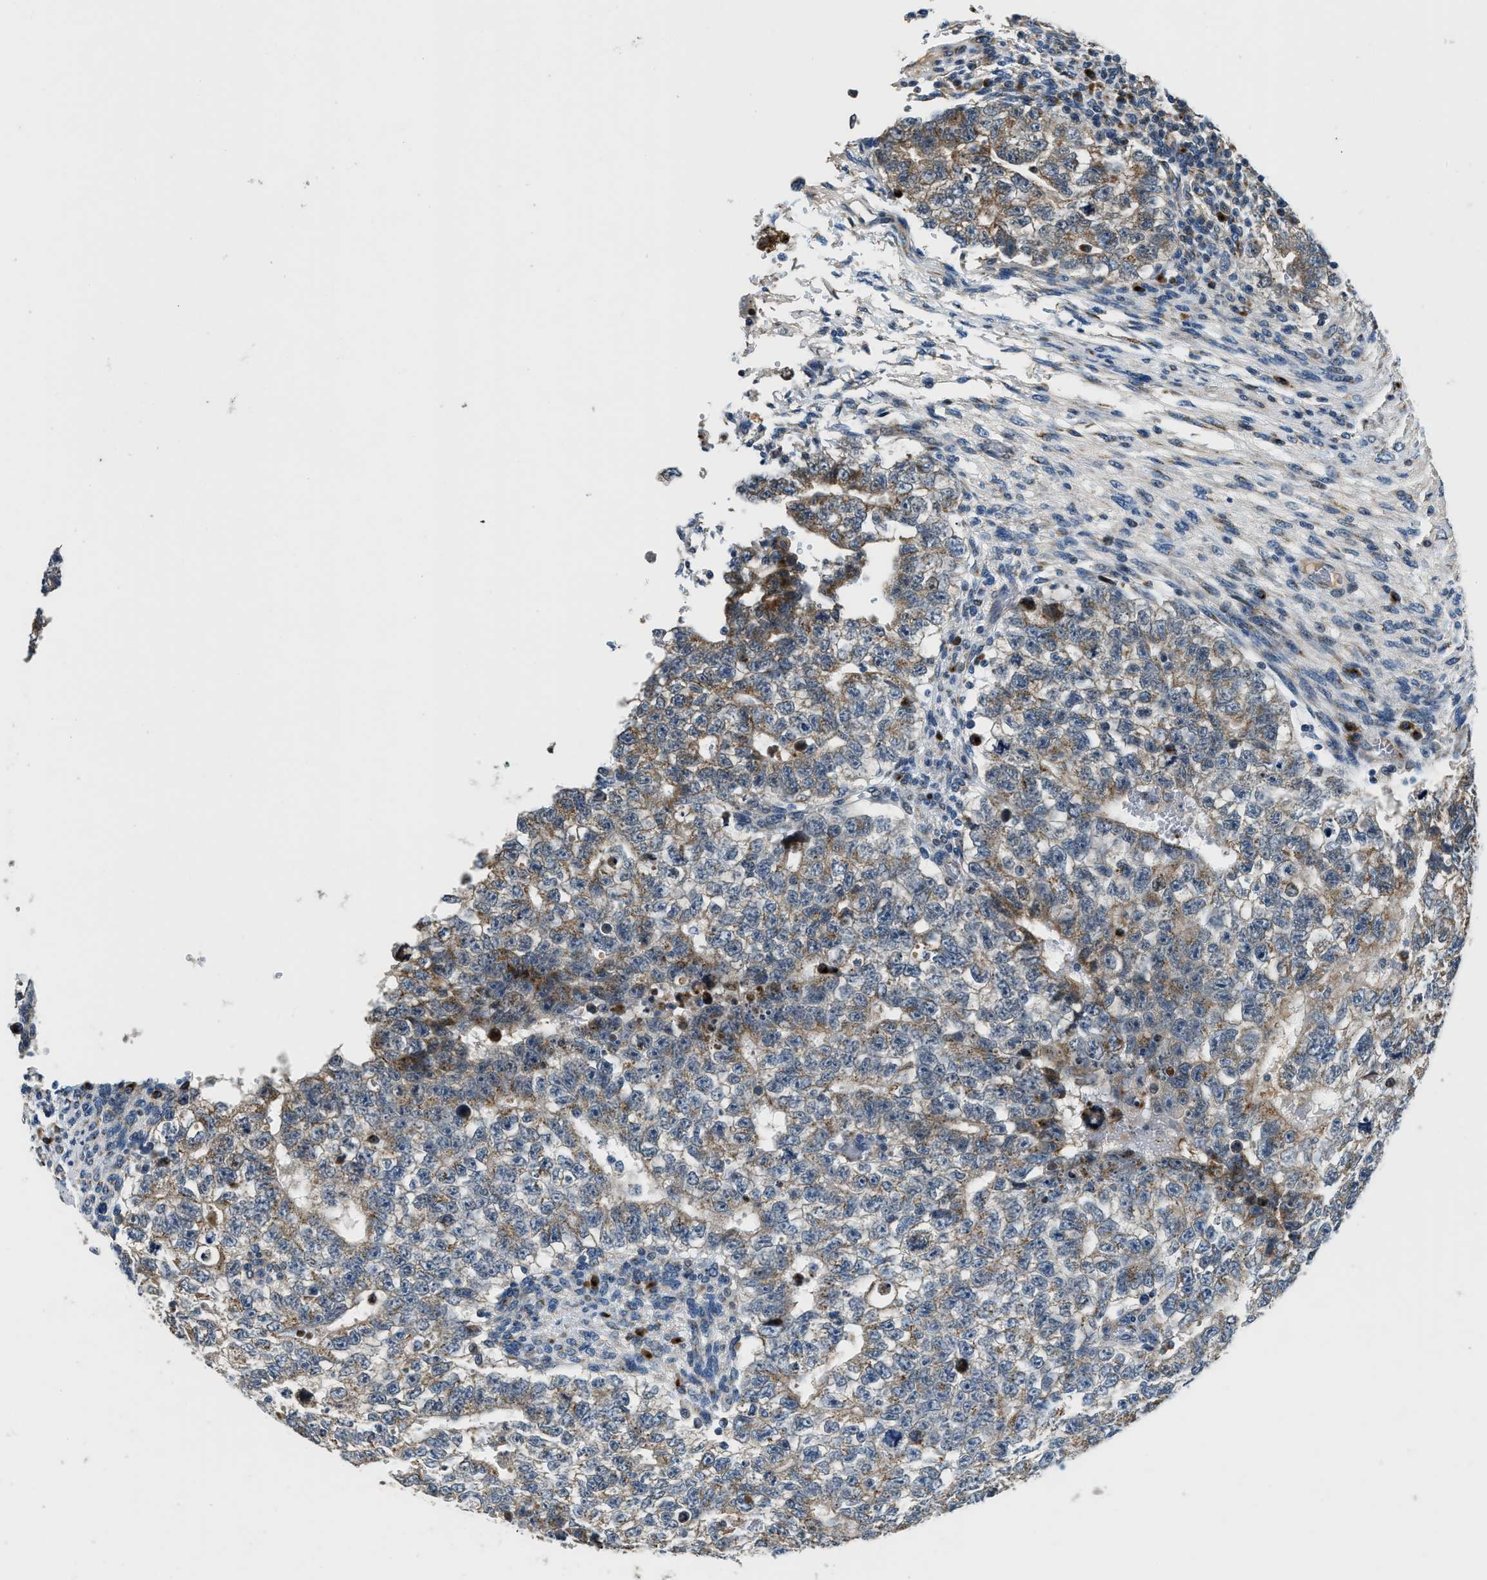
{"staining": {"intensity": "moderate", "quantity": ">75%", "location": "cytoplasmic/membranous"}, "tissue": "testis cancer", "cell_type": "Tumor cells", "image_type": "cancer", "snomed": [{"axis": "morphology", "description": "Seminoma, NOS"}, {"axis": "morphology", "description": "Carcinoma, Embryonal, NOS"}, {"axis": "topography", "description": "Testis"}], "caption": "This image exhibits immunohistochemistry staining of testis seminoma, with medium moderate cytoplasmic/membranous positivity in about >75% of tumor cells.", "gene": "FUT8", "patient": {"sex": "male", "age": 38}}